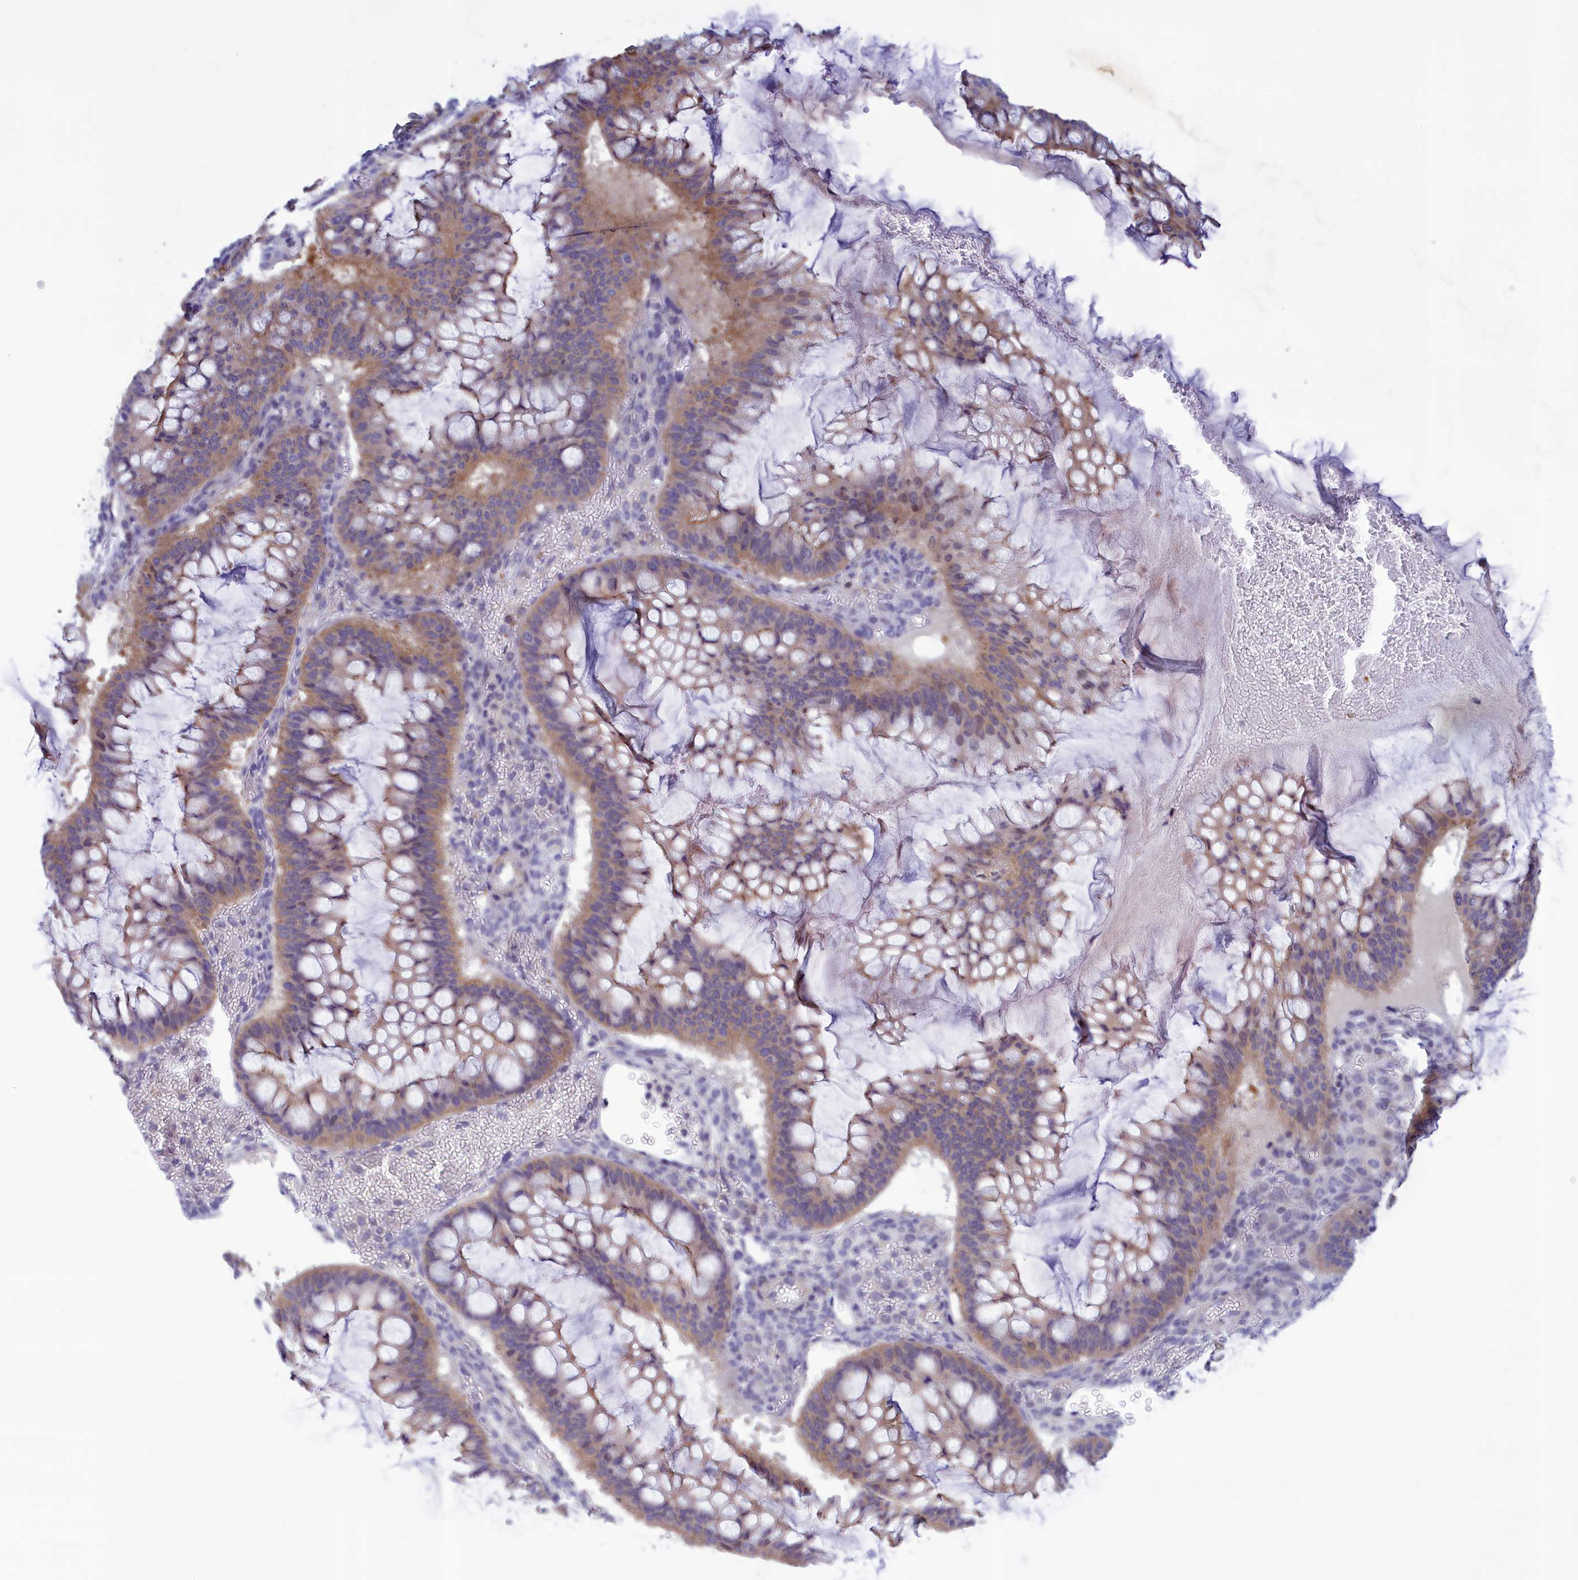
{"staining": {"intensity": "weak", "quantity": ">75%", "location": "cytoplasmic/membranous"}, "tissue": "ovarian cancer", "cell_type": "Tumor cells", "image_type": "cancer", "snomed": [{"axis": "morphology", "description": "Cystadenocarcinoma, mucinous, NOS"}, {"axis": "topography", "description": "Ovary"}], "caption": "Mucinous cystadenocarcinoma (ovarian) stained for a protein reveals weak cytoplasmic/membranous positivity in tumor cells.", "gene": "CORO2A", "patient": {"sex": "female", "age": 73}}